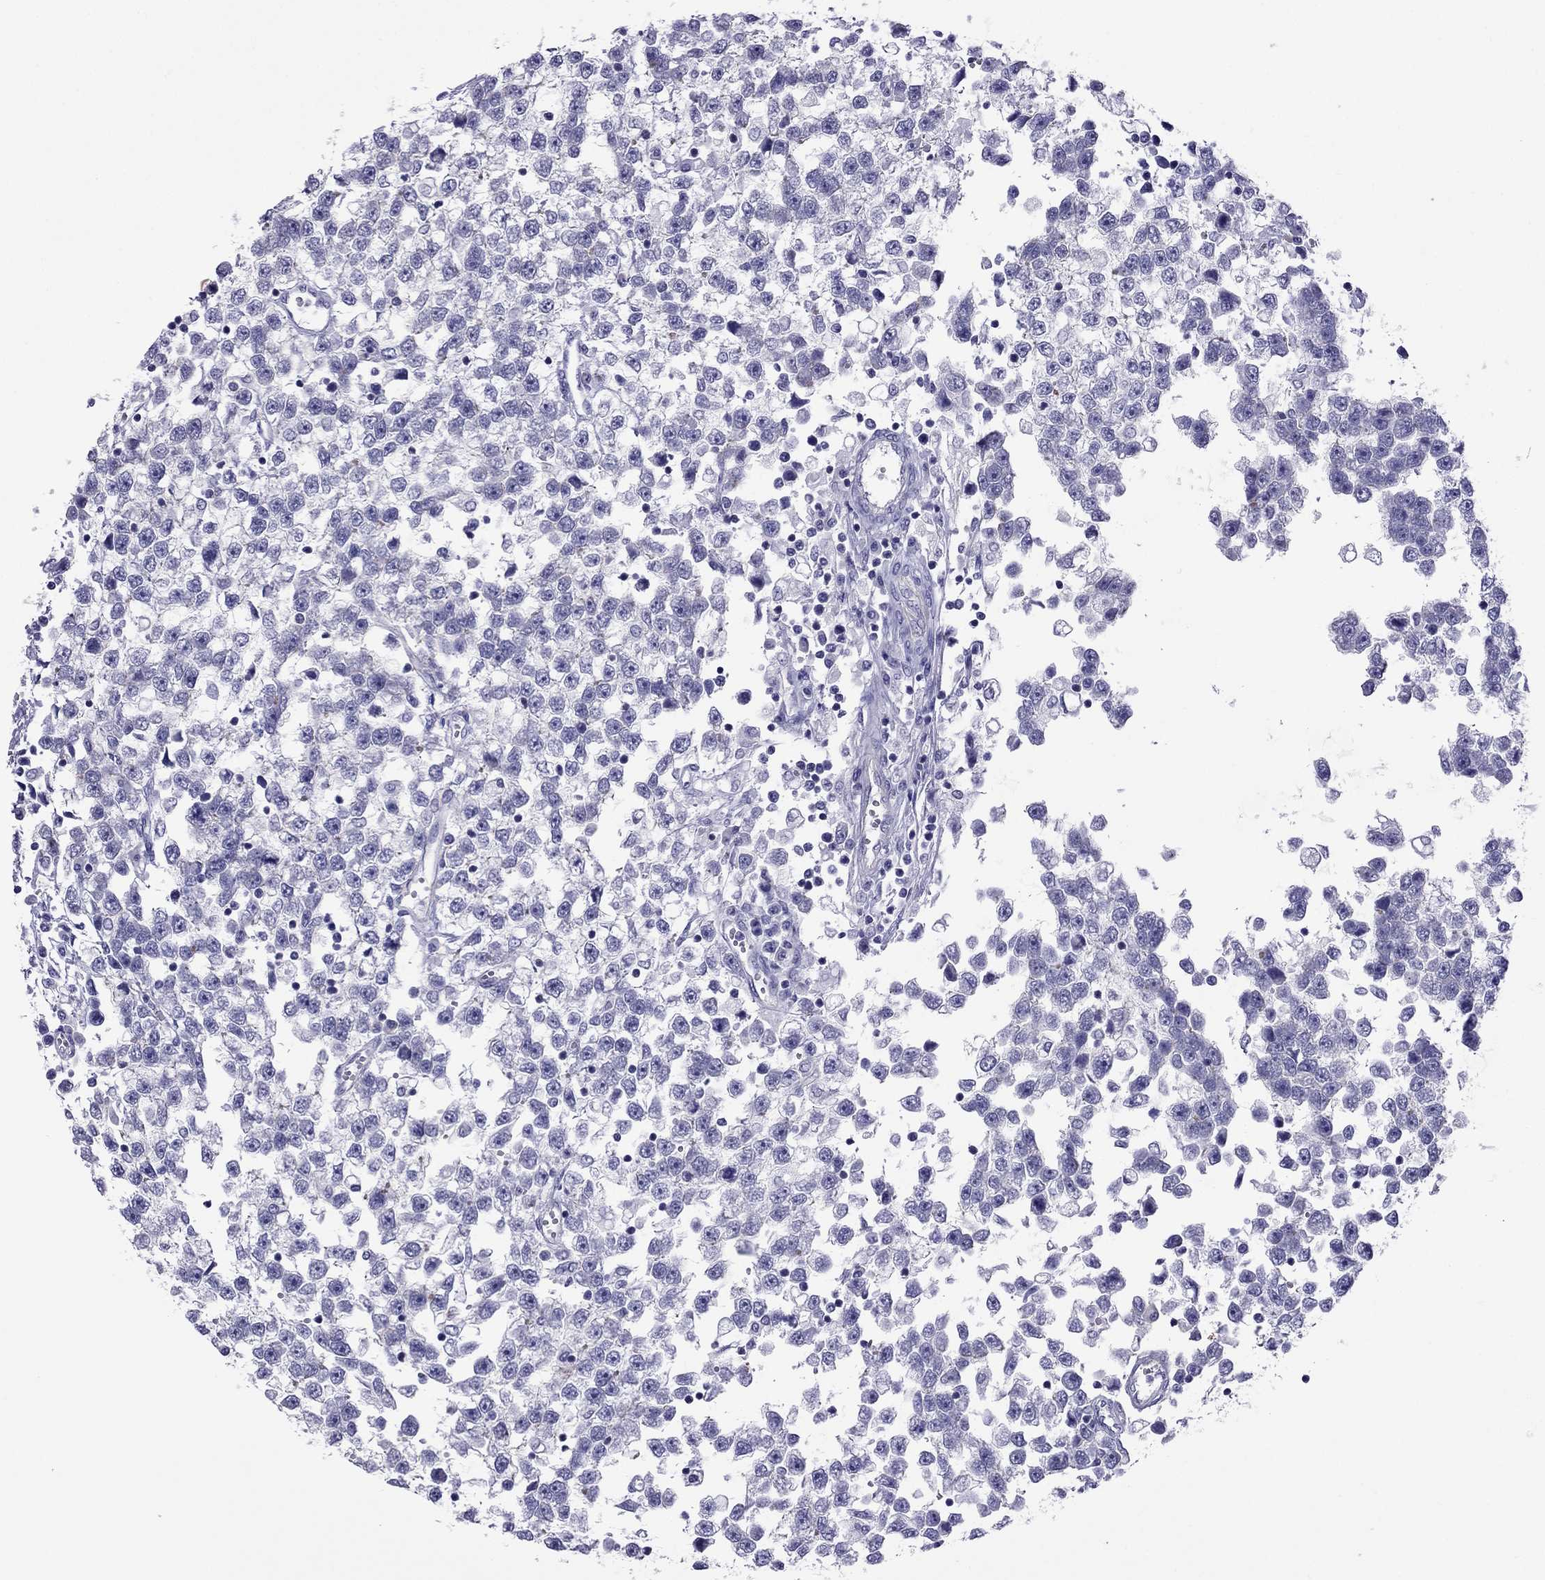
{"staining": {"intensity": "negative", "quantity": "none", "location": "none"}, "tissue": "testis cancer", "cell_type": "Tumor cells", "image_type": "cancer", "snomed": [{"axis": "morphology", "description": "Seminoma, NOS"}, {"axis": "topography", "description": "Testis"}], "caption": "IHC of human seminoma (testis) shows no expression in tumor cells.", "gene": "MYL11", "patient": {"sex": "male", "age": 34}}